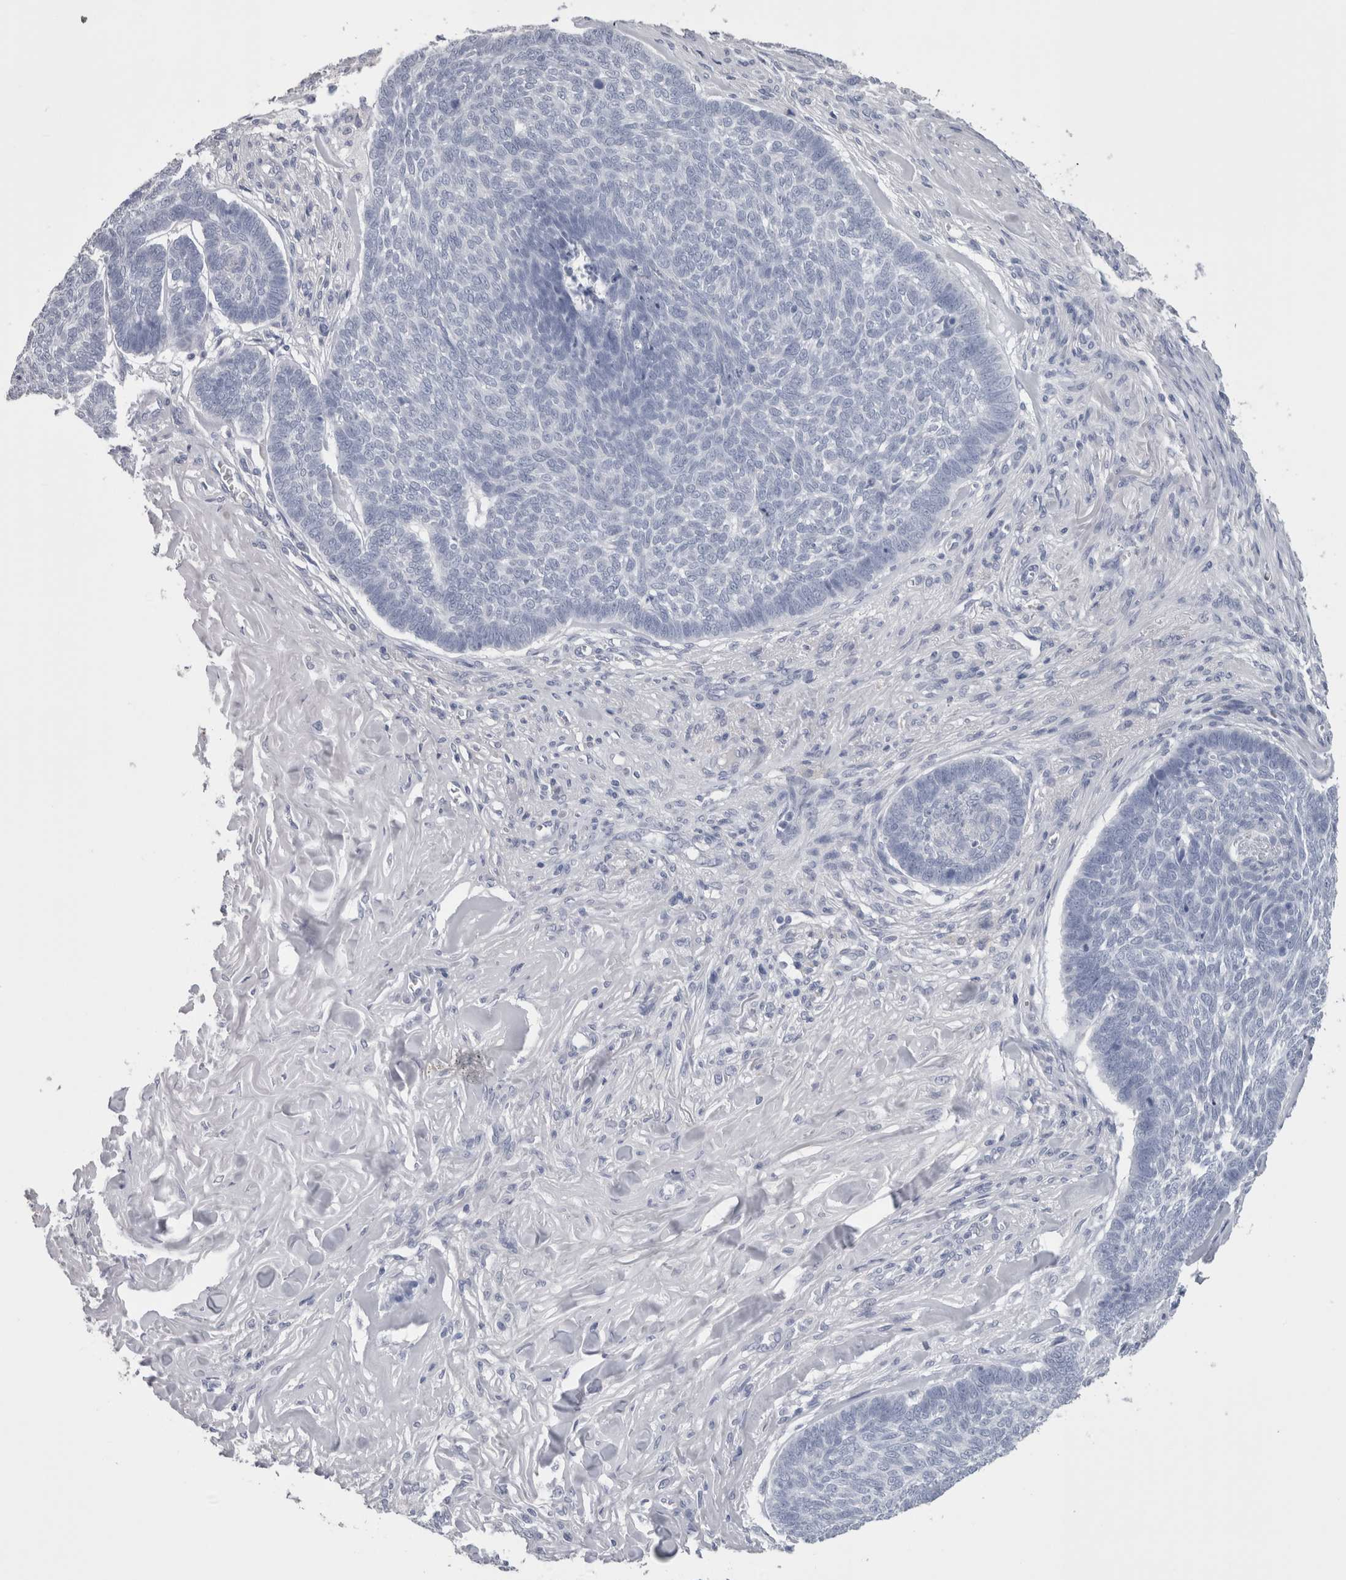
{"staining": {"intensity": "negative", "quantity": "none", "location": "none"}, "tissue": "skin cancer", "cell_type": "Tumor cells", "image_type": "cancer", "snomed": [{"axis": "morphology", "description": "Basal cell carcinoma"}, {"axis": "topography", "description": "Skin"}], "caption": "An image of basal cell carcinoma (skin) stained for a protein shows no brown staining in tumor cells.", "gene": "CA8", "patient": {"sex": "male", "age": 84}}